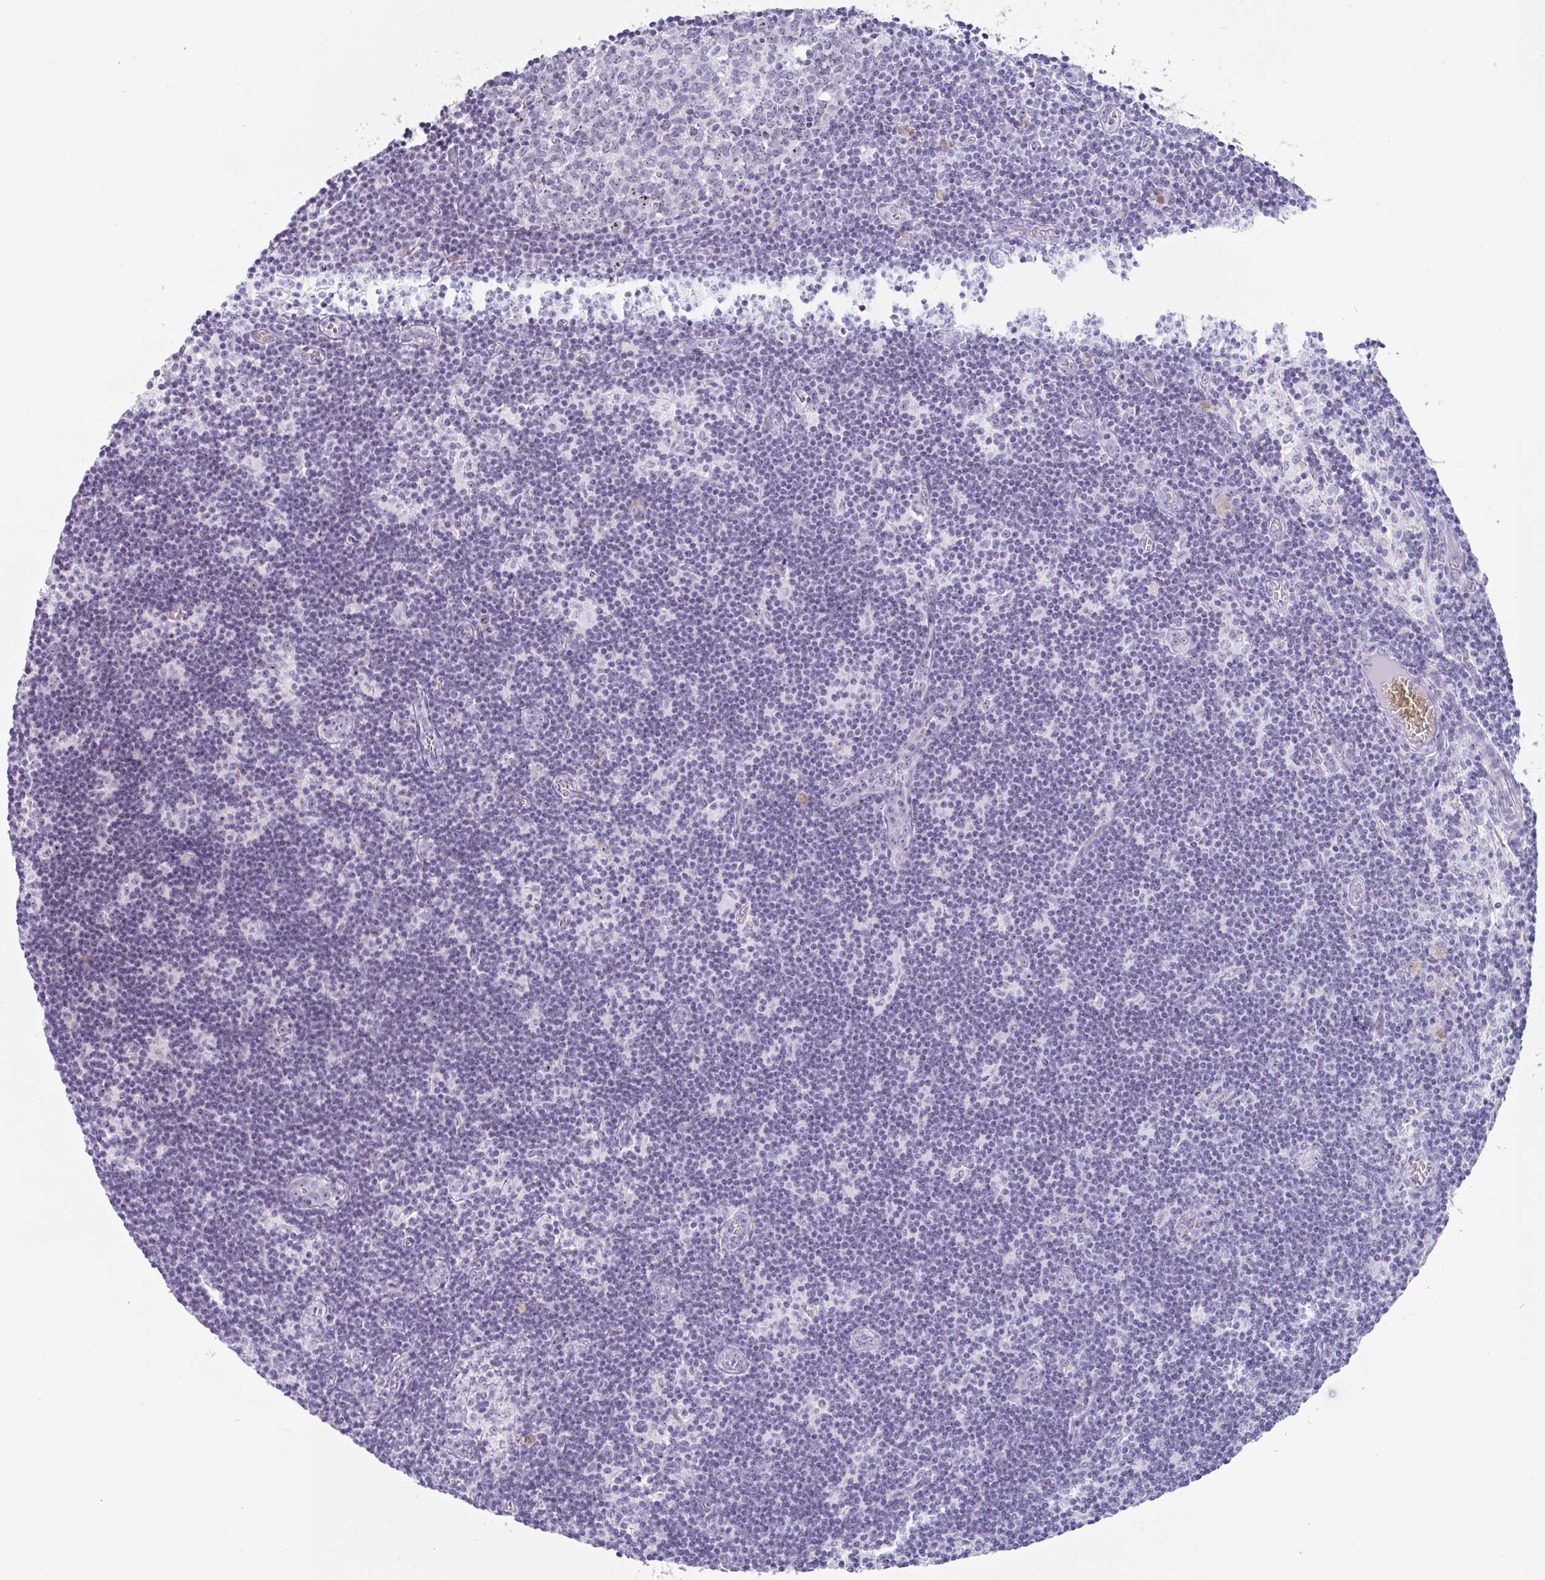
{"staining": {"intensity": "moderate", "quantity": "<25%", "location": "nuclear"}, "tissue": "lymph node", "cell_type": "Germinal center cells", "image_type": "normal", "snomed": [{"axis": "morphology", "description": "Normal tissue, NOS"}, {"axis": "topography", "description": "Lymph node"}], "caption": "Germinal center cells display low levels of moderate nuclear expression in about <25% of cells in benign lymph node.", "gene": "LENG9", "patient": {"sex": "female", "age": 31}}